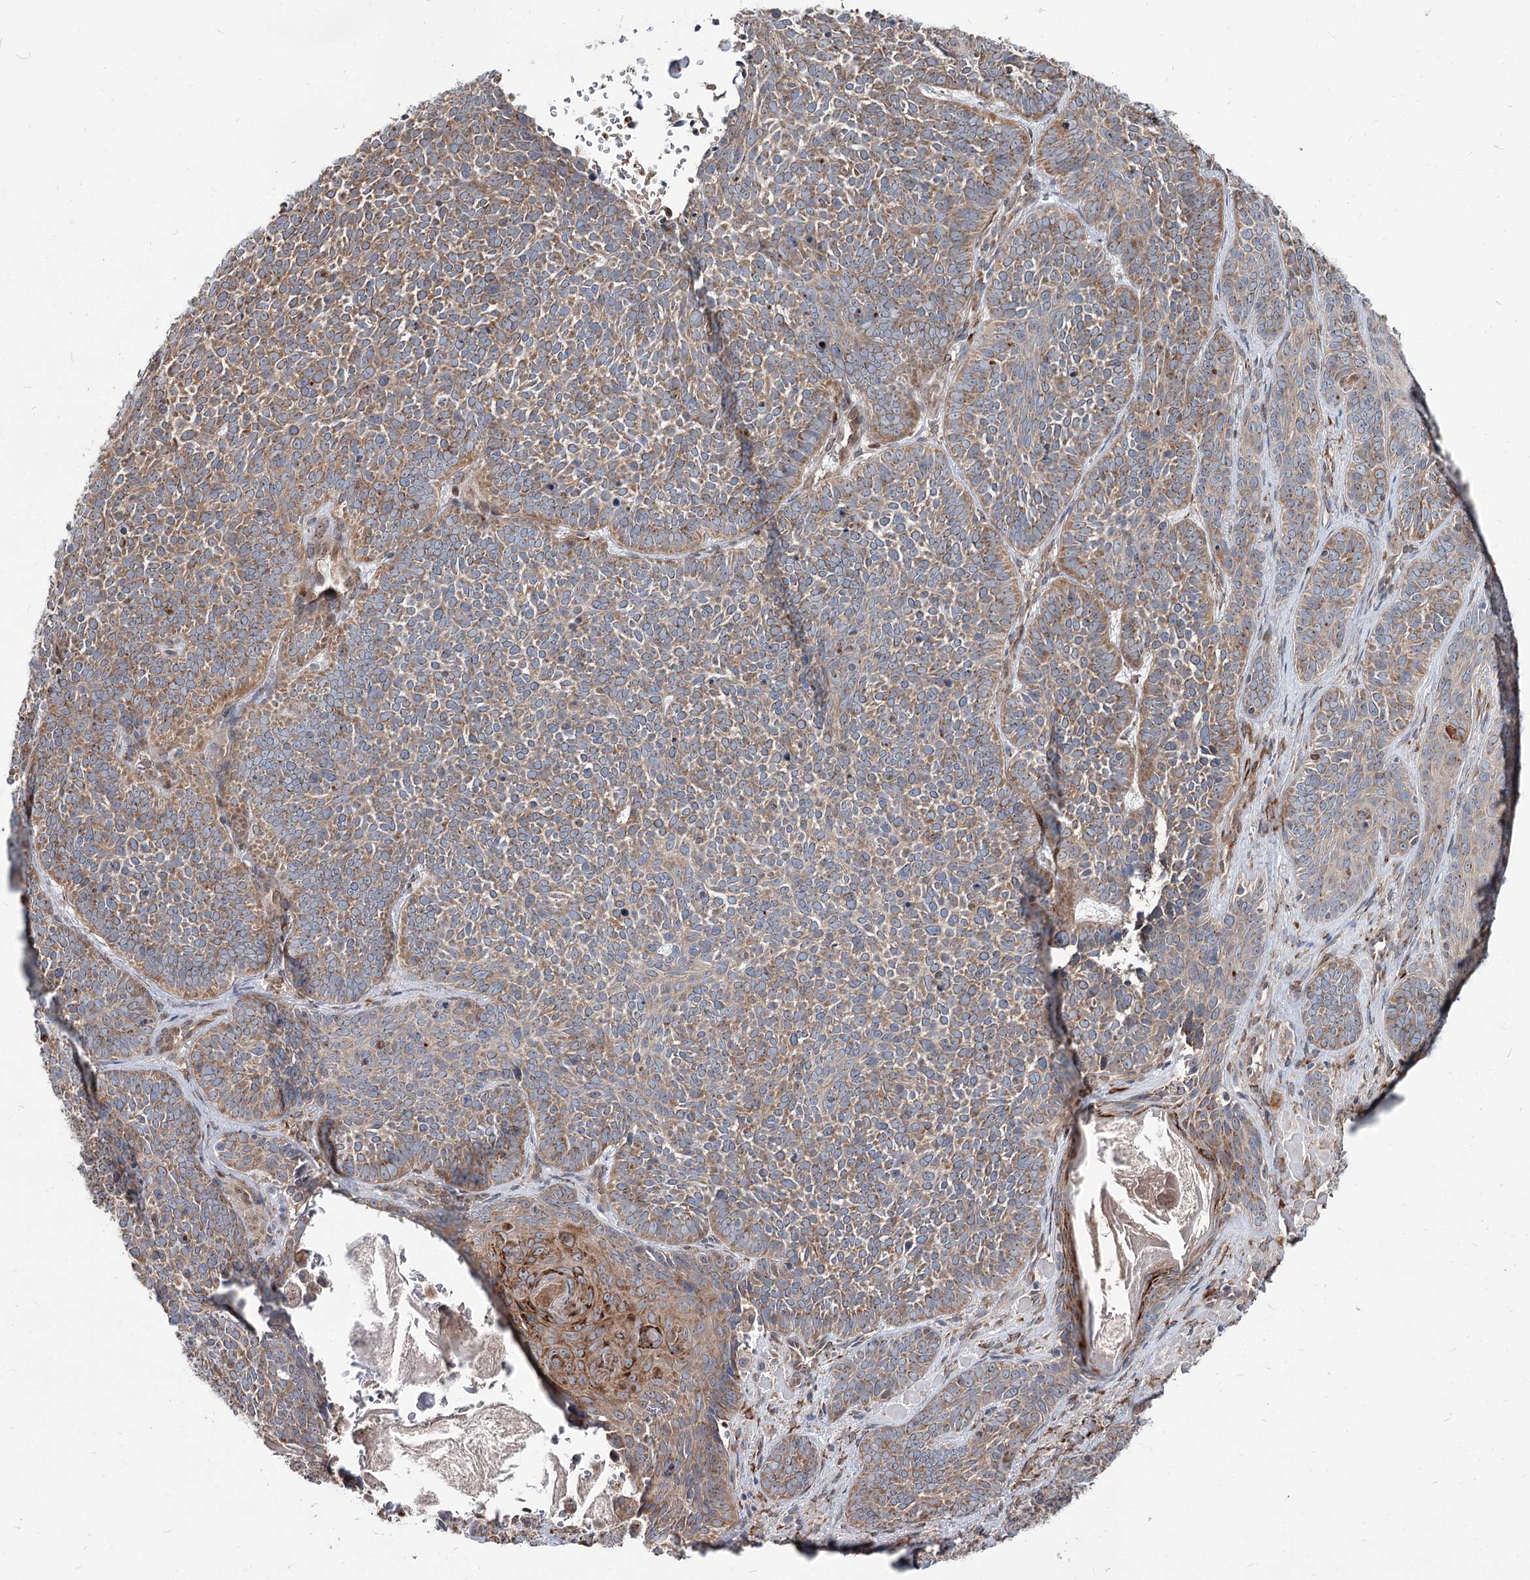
{"staining": {"intensity": "moderate", "quantity": ">75%", "location": "cytoplasmic/membranous"}, "tissue": "skin cancer", "cell_type": "Tumor cells", "image_type": "cancer", "snomed": [{"axis": "morphology", "description": "Basal cell carcinoma"}, {"axis": "topography", "description": "Skin"}], "caption": "Human skin cancer stained with a protein marker shows moderate staining in tumor cells.", "gene": "SPART", "patient": {"sex": "male", "age": 85}}